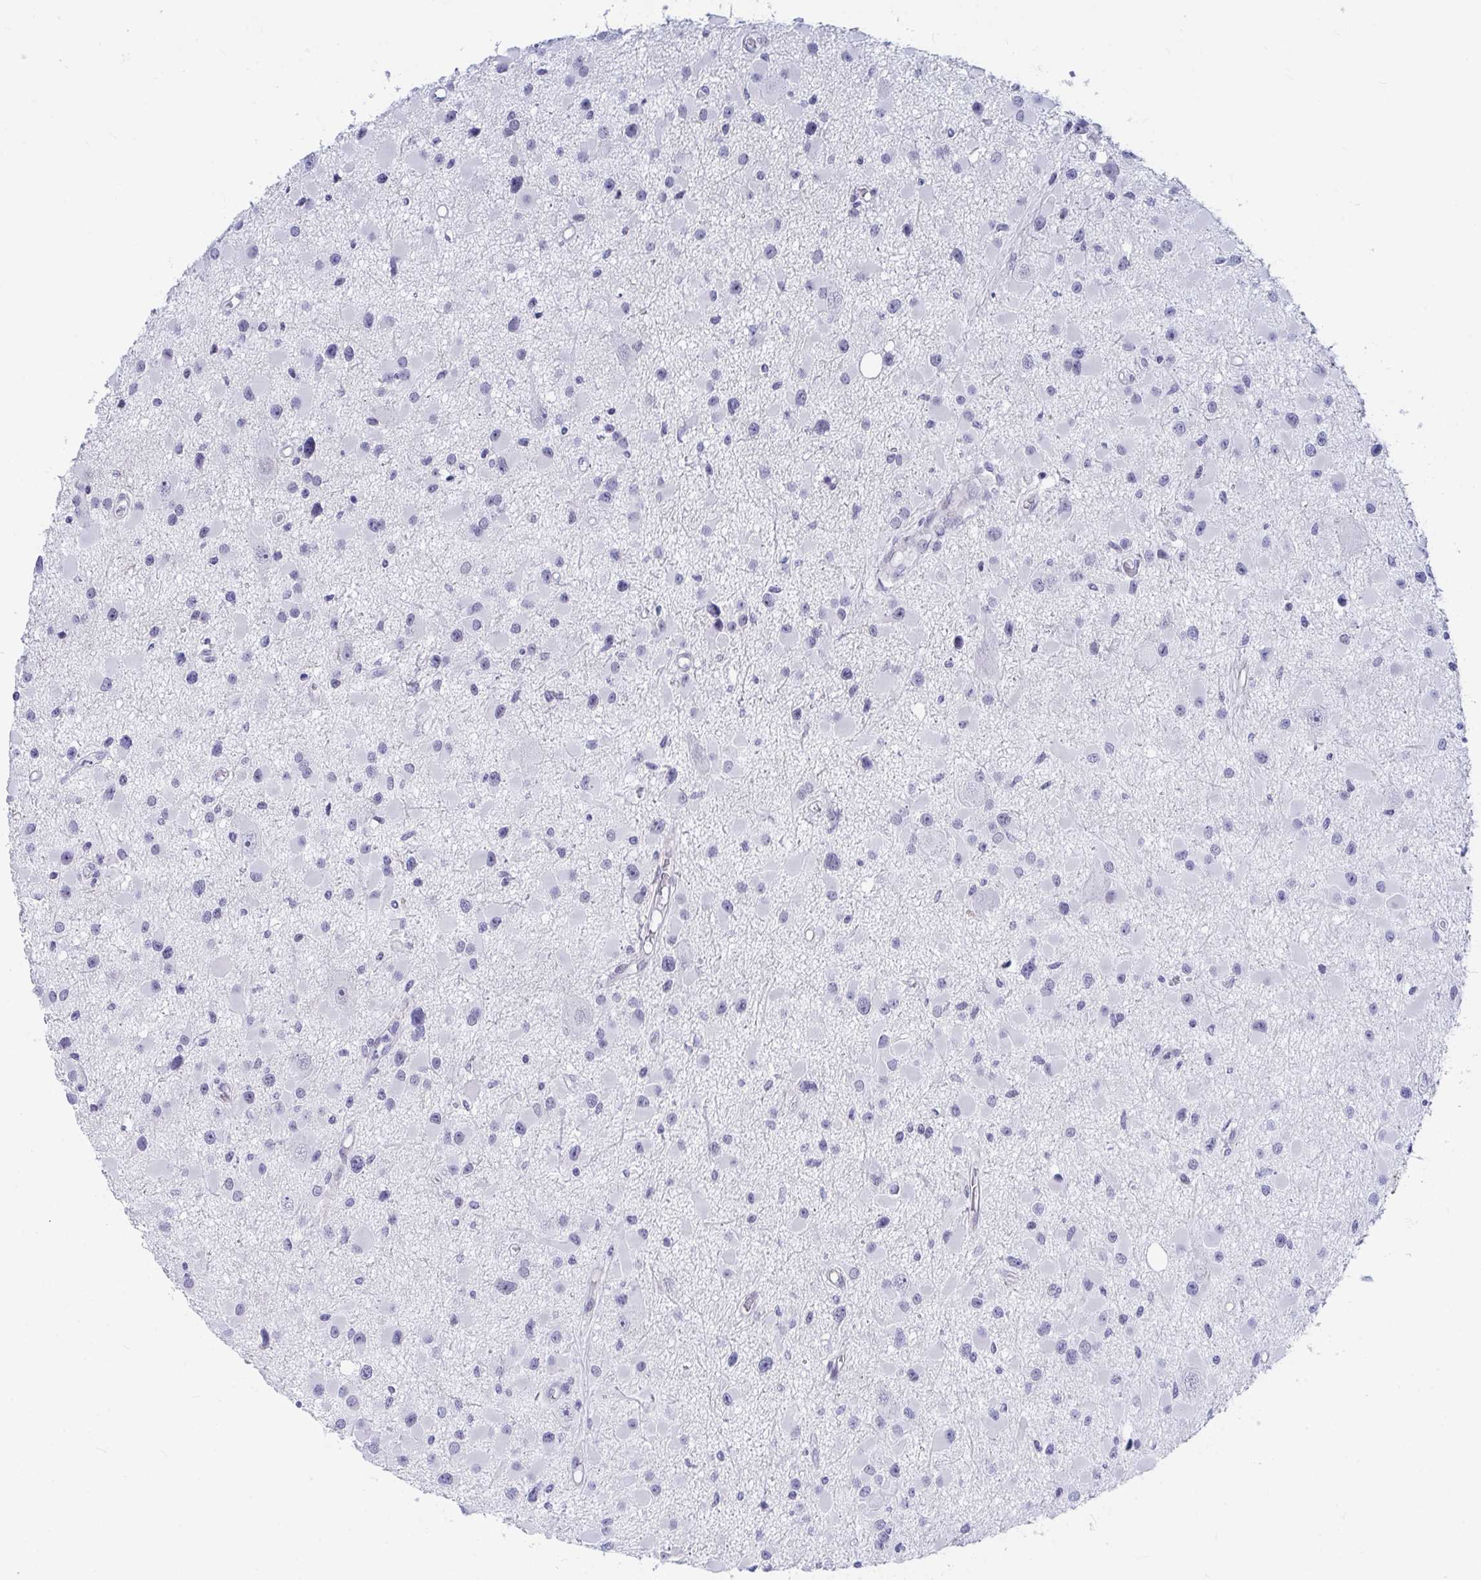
{"staining": {"intensity": "negative", "quantity": "none", "location": "none"}, "tissue": "glioma", "cell_type": "Tumor cells", "image_type": "cancer", "snomed": [{"axis": "morphology", "description": "Glioma, malignant, High grade"}, {"axis": "topography", "description": "Brain"}], "caption": "The immunohistochemistry (IHC) image has no significant positivity in tumor cells of malignant high-grade glioma tissue.", "gene": "DAOA", "patient": {"sex": "male", "age": 54}}